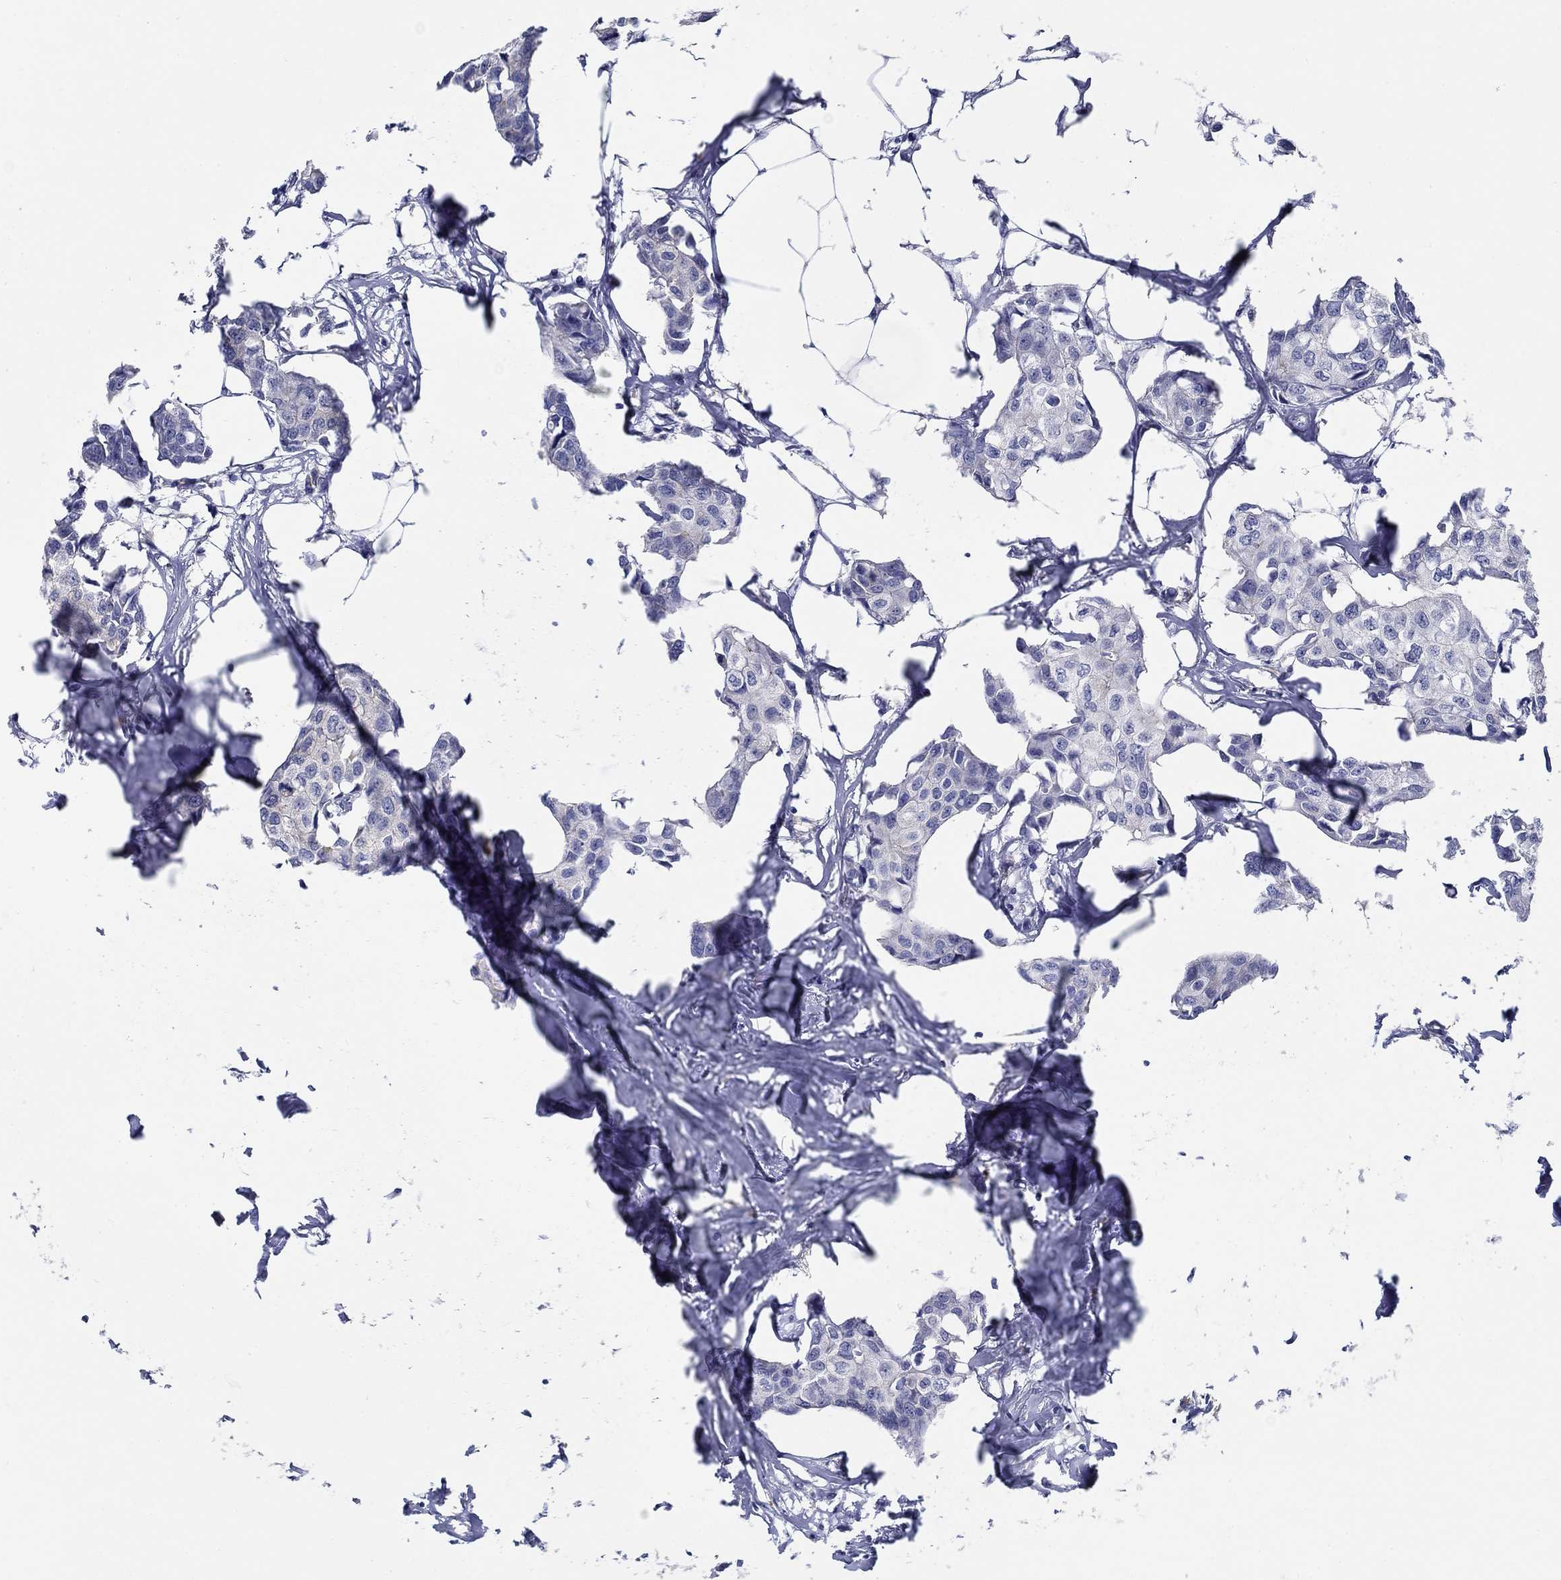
{"staining": {"intensity": "negative", "quantity": "none", "location": "none"}, "tissue": "breast cancer", "cell_type": "Tumor cells", "image_type": "cancer", "snomed": [{"axis": "morphology", "description": "Duct carcinoma"}, {"axis": "topography", "description": "Breast"}], "caption": "Protein analysis of intraductal carcinoma (breast) reveals no significant staining in tumor cells.", "gene": "RAP1GAP", "patient": {"sex": "female", "age": 80}}